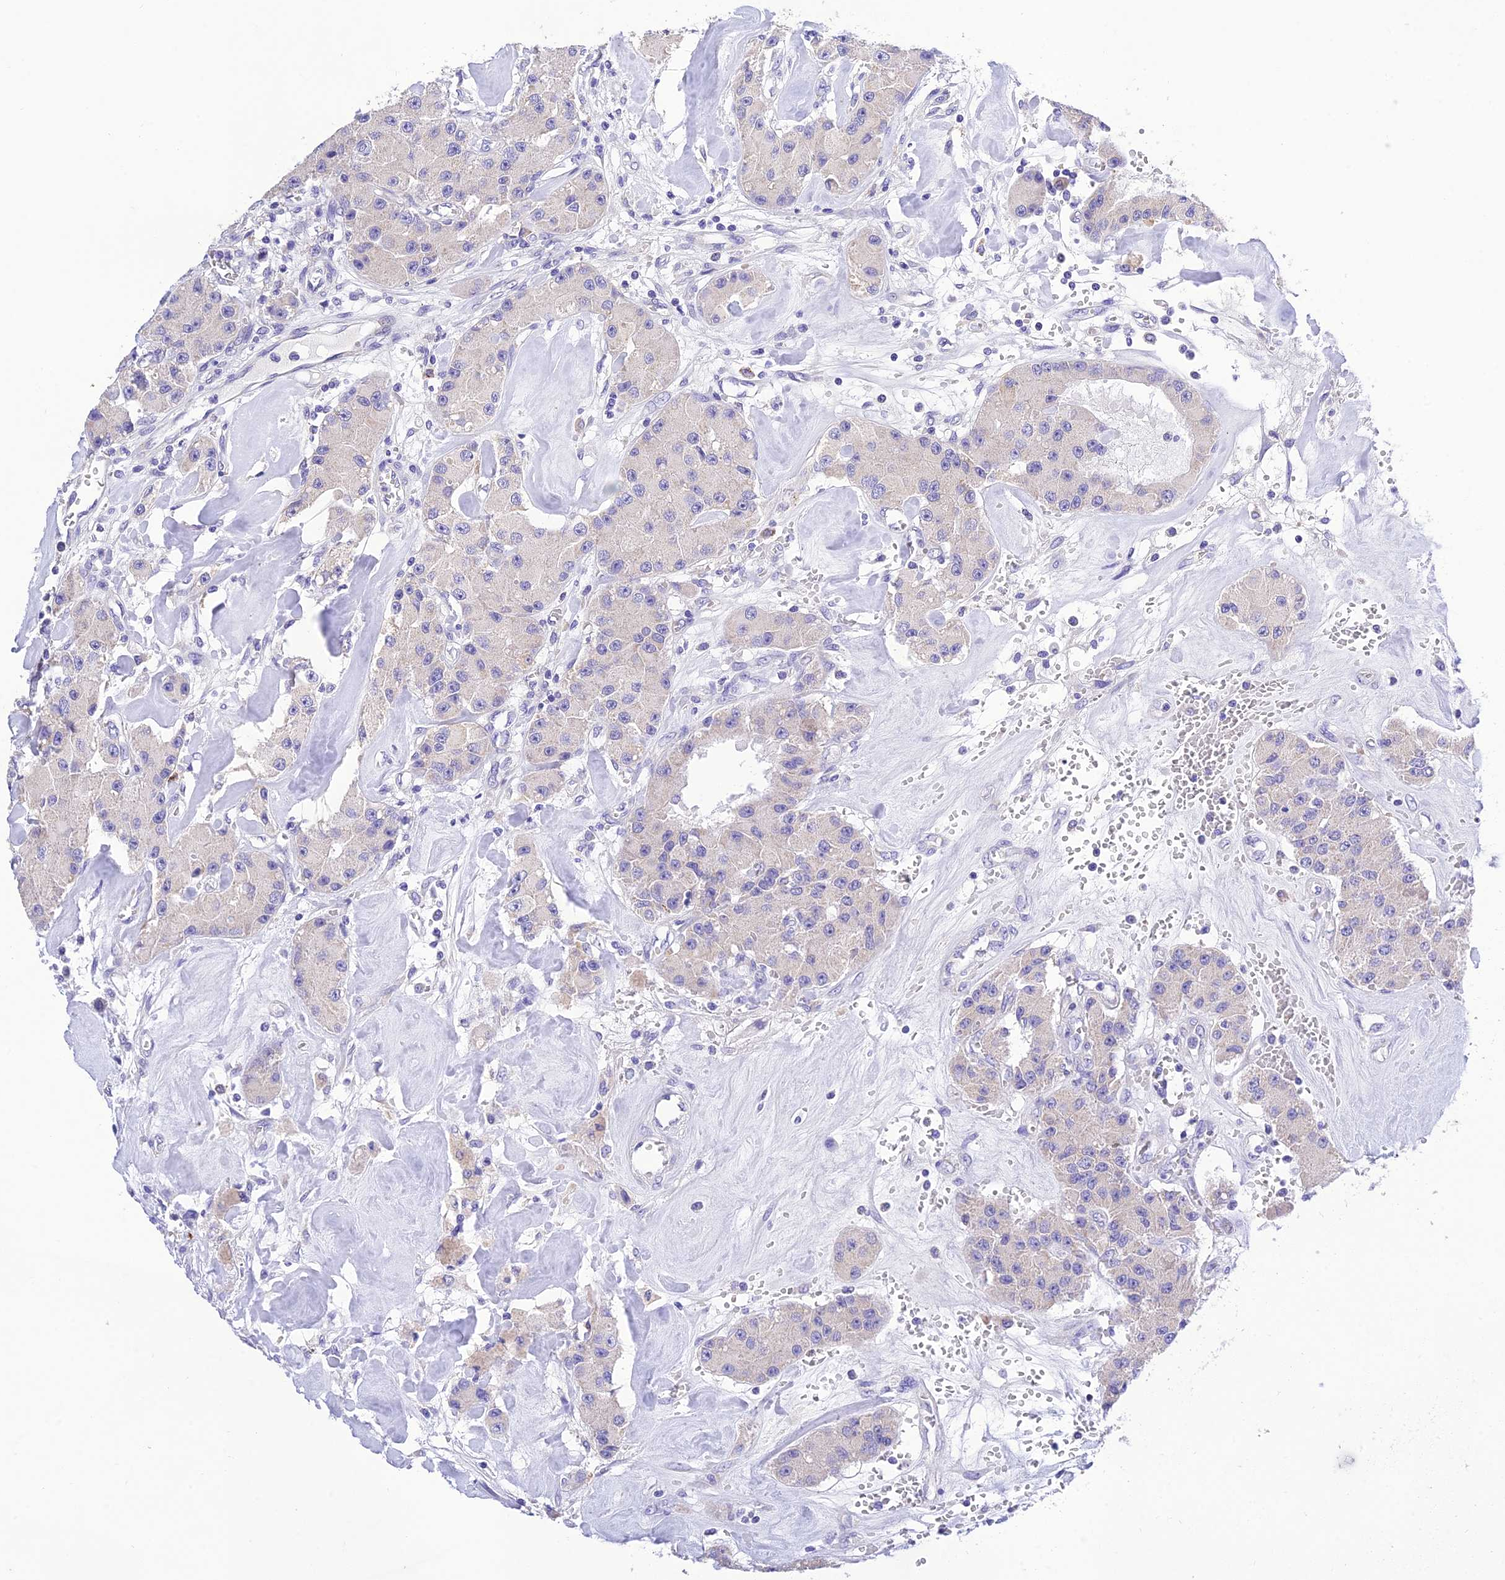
{"staining": {"intensity": "negative", "quantity": "none", "location": "none"}, "tissue": "carcinoid", "cell_type": "Tumor cells", "image_type": "cancer", "snomed": [{"axis": "morphology", "description": "Carcinoid, malignant, NOS"}, {"axis": "topography", "description": "Pancreas"}], "caption": "A high-resolution micrograph shows immunohistochemistry (IHC) staining of carcinoid, which shows no significant positivity in tumor cells.", "gene": "MS4A5", "patient": {"sex": "male", "age": 41}}